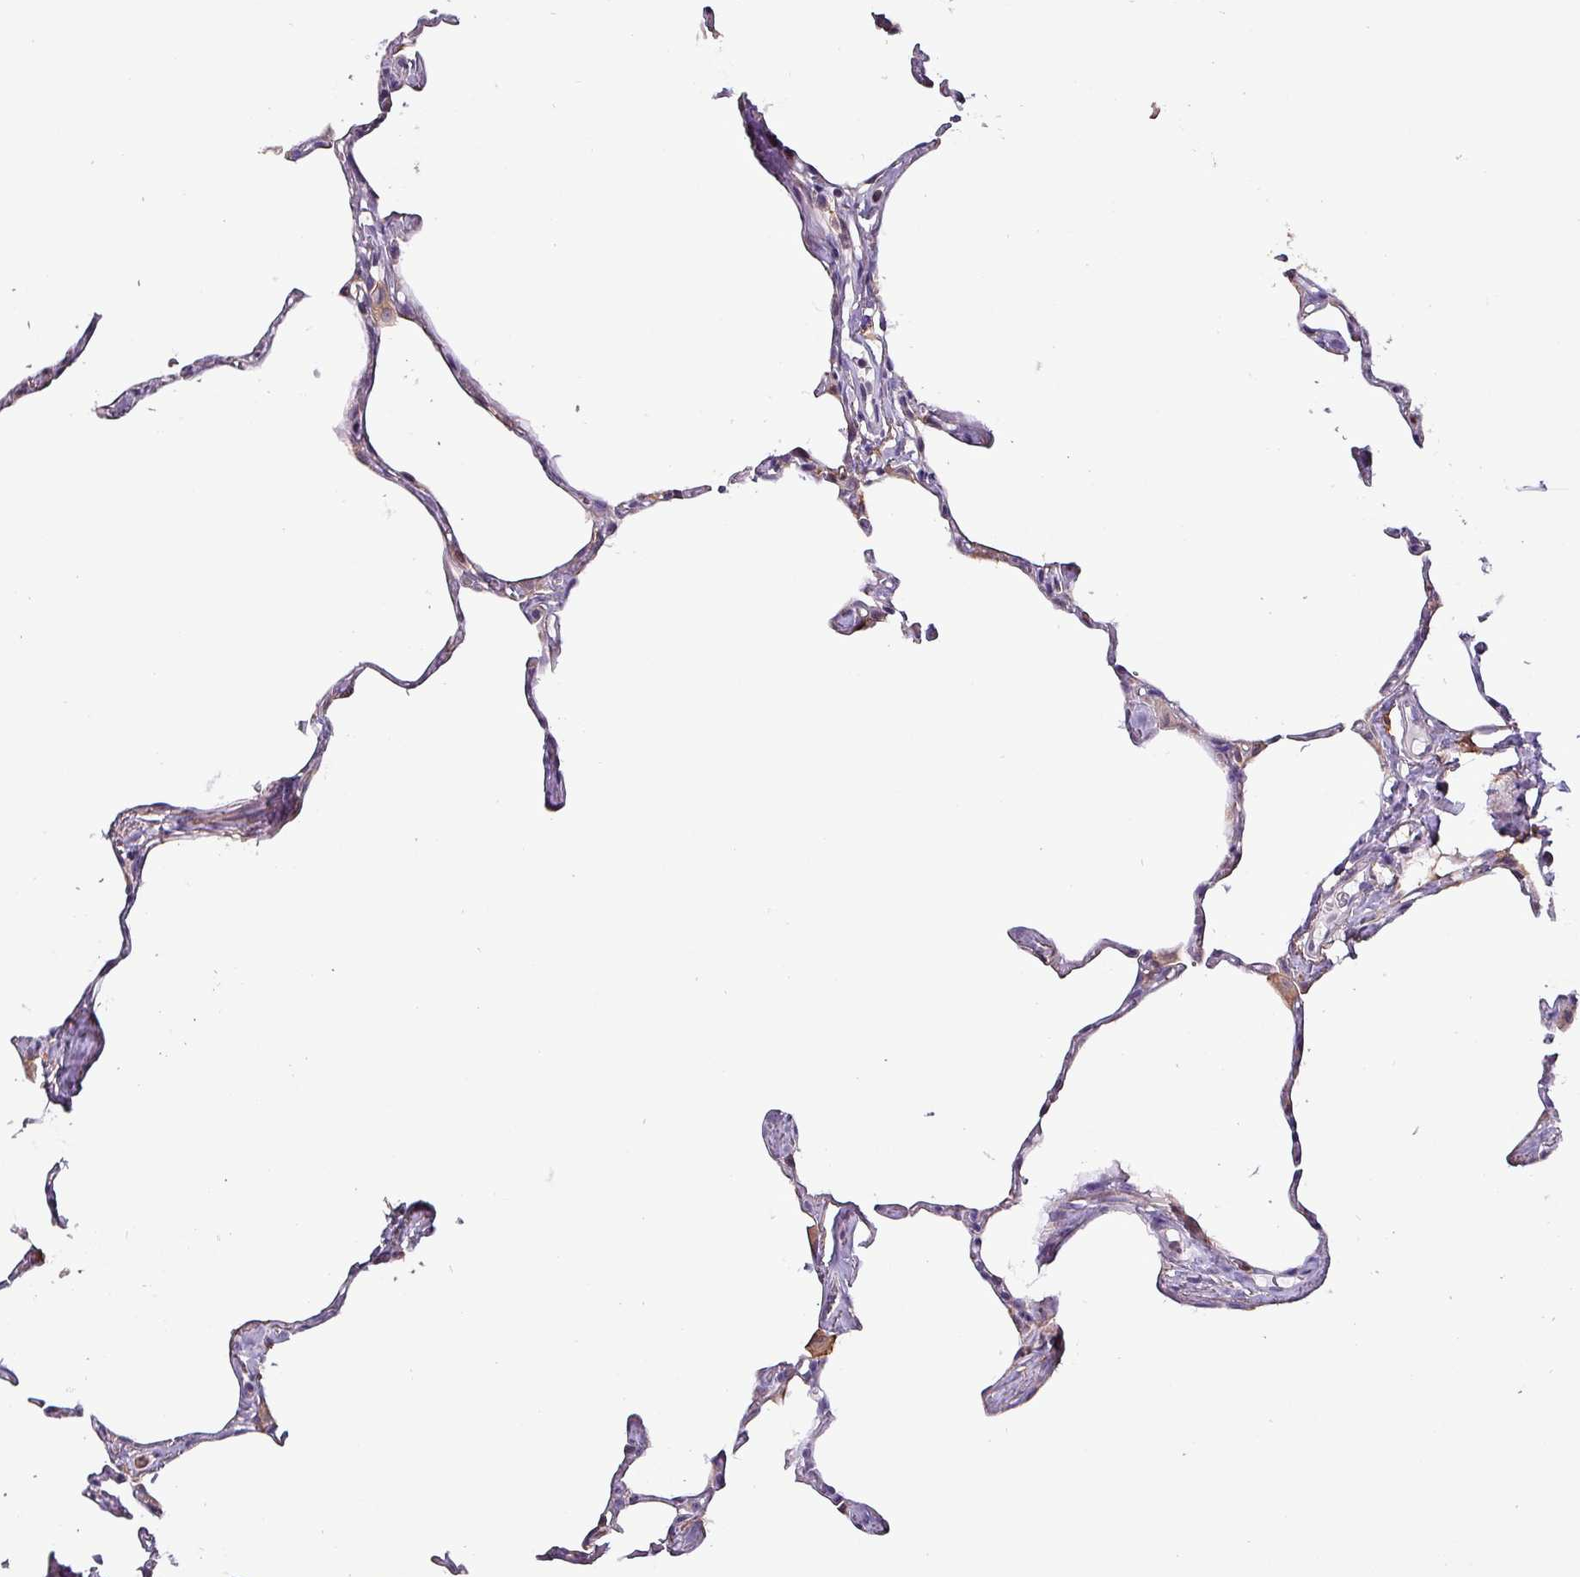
{"staining": {"intensity": "negative", "quantity": "none", "location": "none"}, "tissue": "lung", "cell_type": "Alveolar cells", "image_type": "normal", "snomed": [{"axis": "morphology", "description": "Normal tissue, NOS"}, {"axis": "topography", "description": "Lung"}], "caption": "The photomicrograph displays no staining of alveolar cells in normal lung.", "gene": "SCIN", "patient": {"sex": "male", "age": 65}}